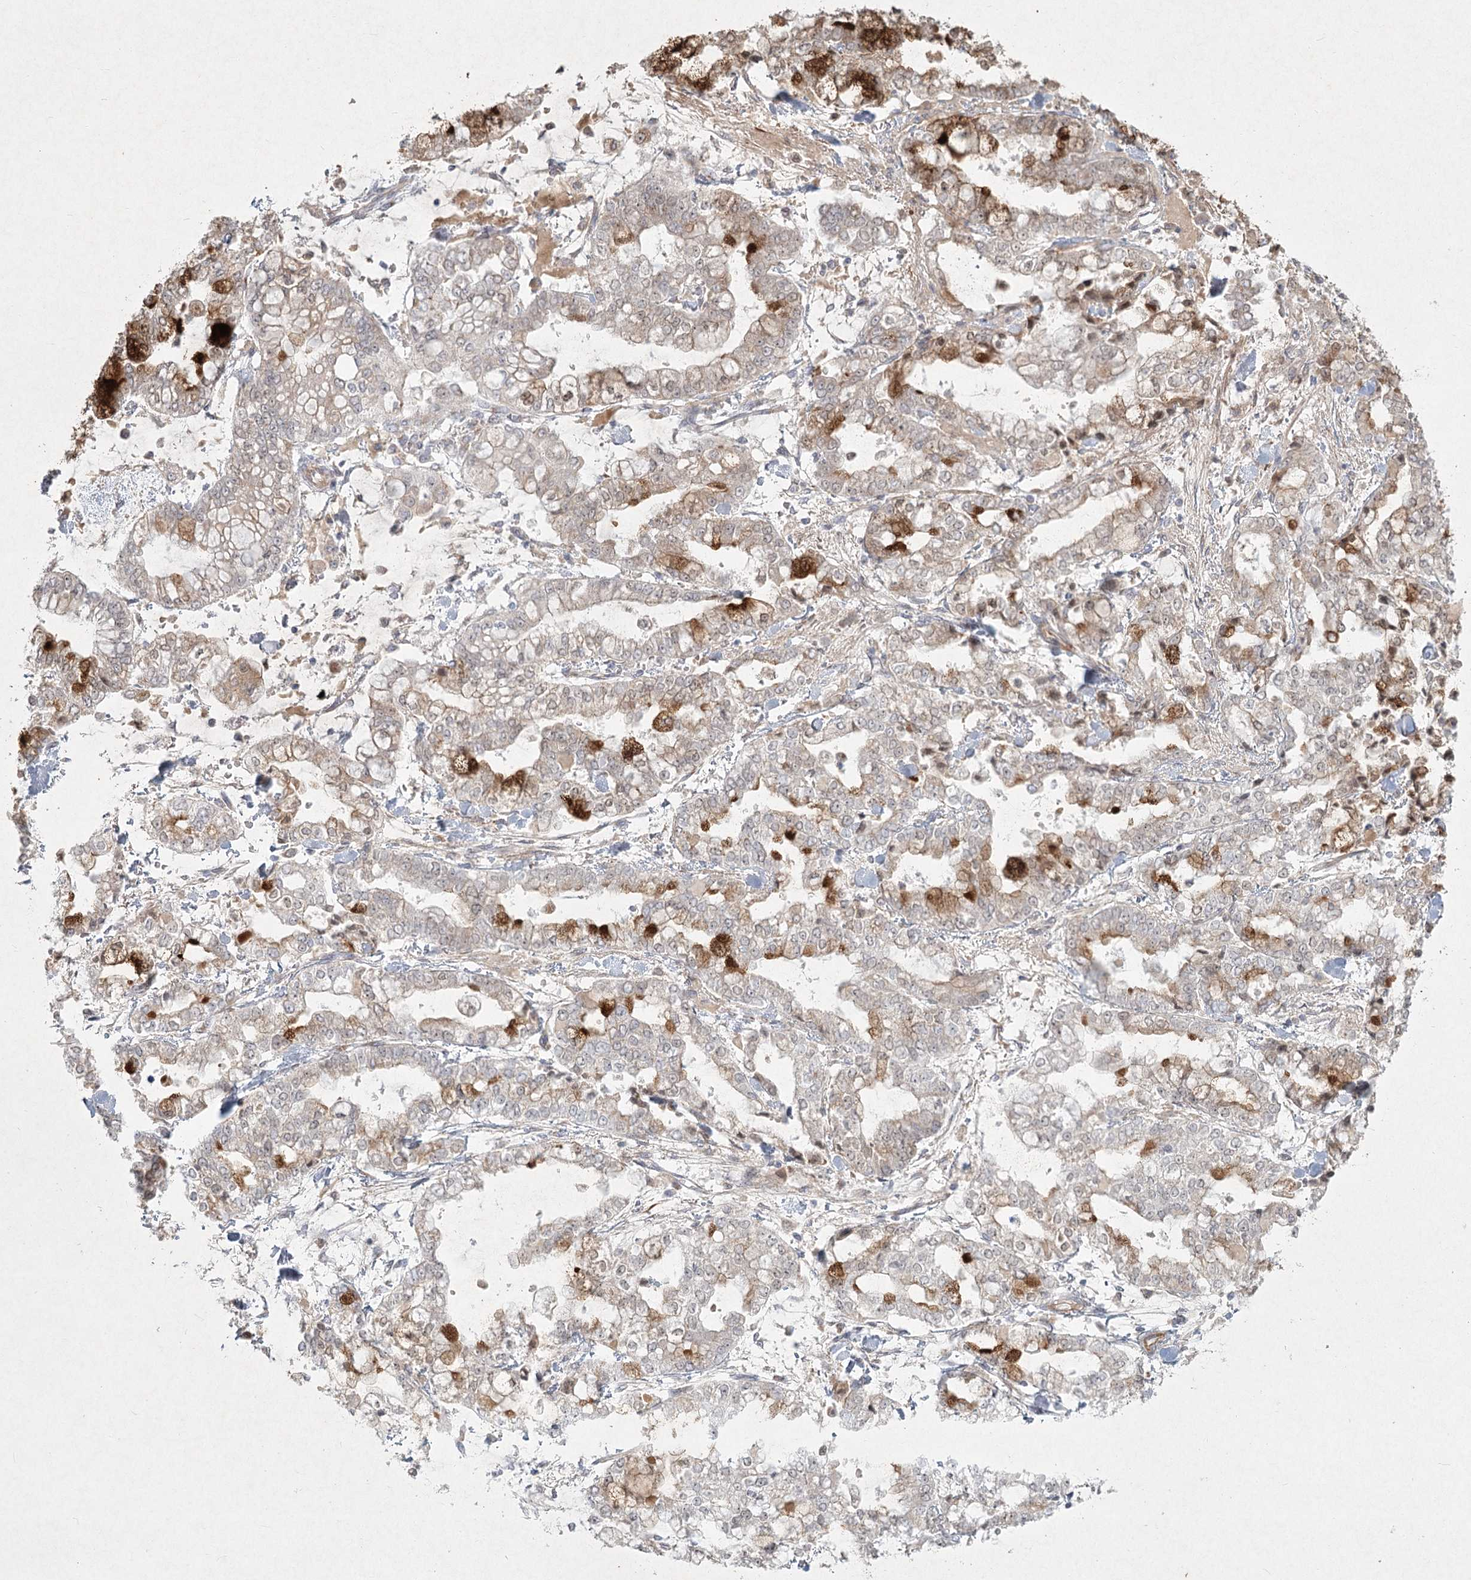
{"staining": {"intensity": "moderate", "quantity": "<25%", "location": "cytoplasmic/membranous"}, "tissue": "stomach cancer", "cell_type": "Tumor cells", "image_type": "cancer", "snomed": [{"axis": "morphology", "description": "Normal tissue, NOS"}, {"axis": "morphology", "description": "Adenocarcinoma, NOS"}, {"axis": "topography", "description": "Stomach, upper"}, {"axis": "topography", "description": "Stomach"}], "caption": "Immunohistochemical staining of human stomach cancer demonstrates moderate cytoplasmic/membranous protein staining in approximately <25% of tumor cells.", "gene": "LRP2BP", "patient": {"sex": "male", "age": 76}}